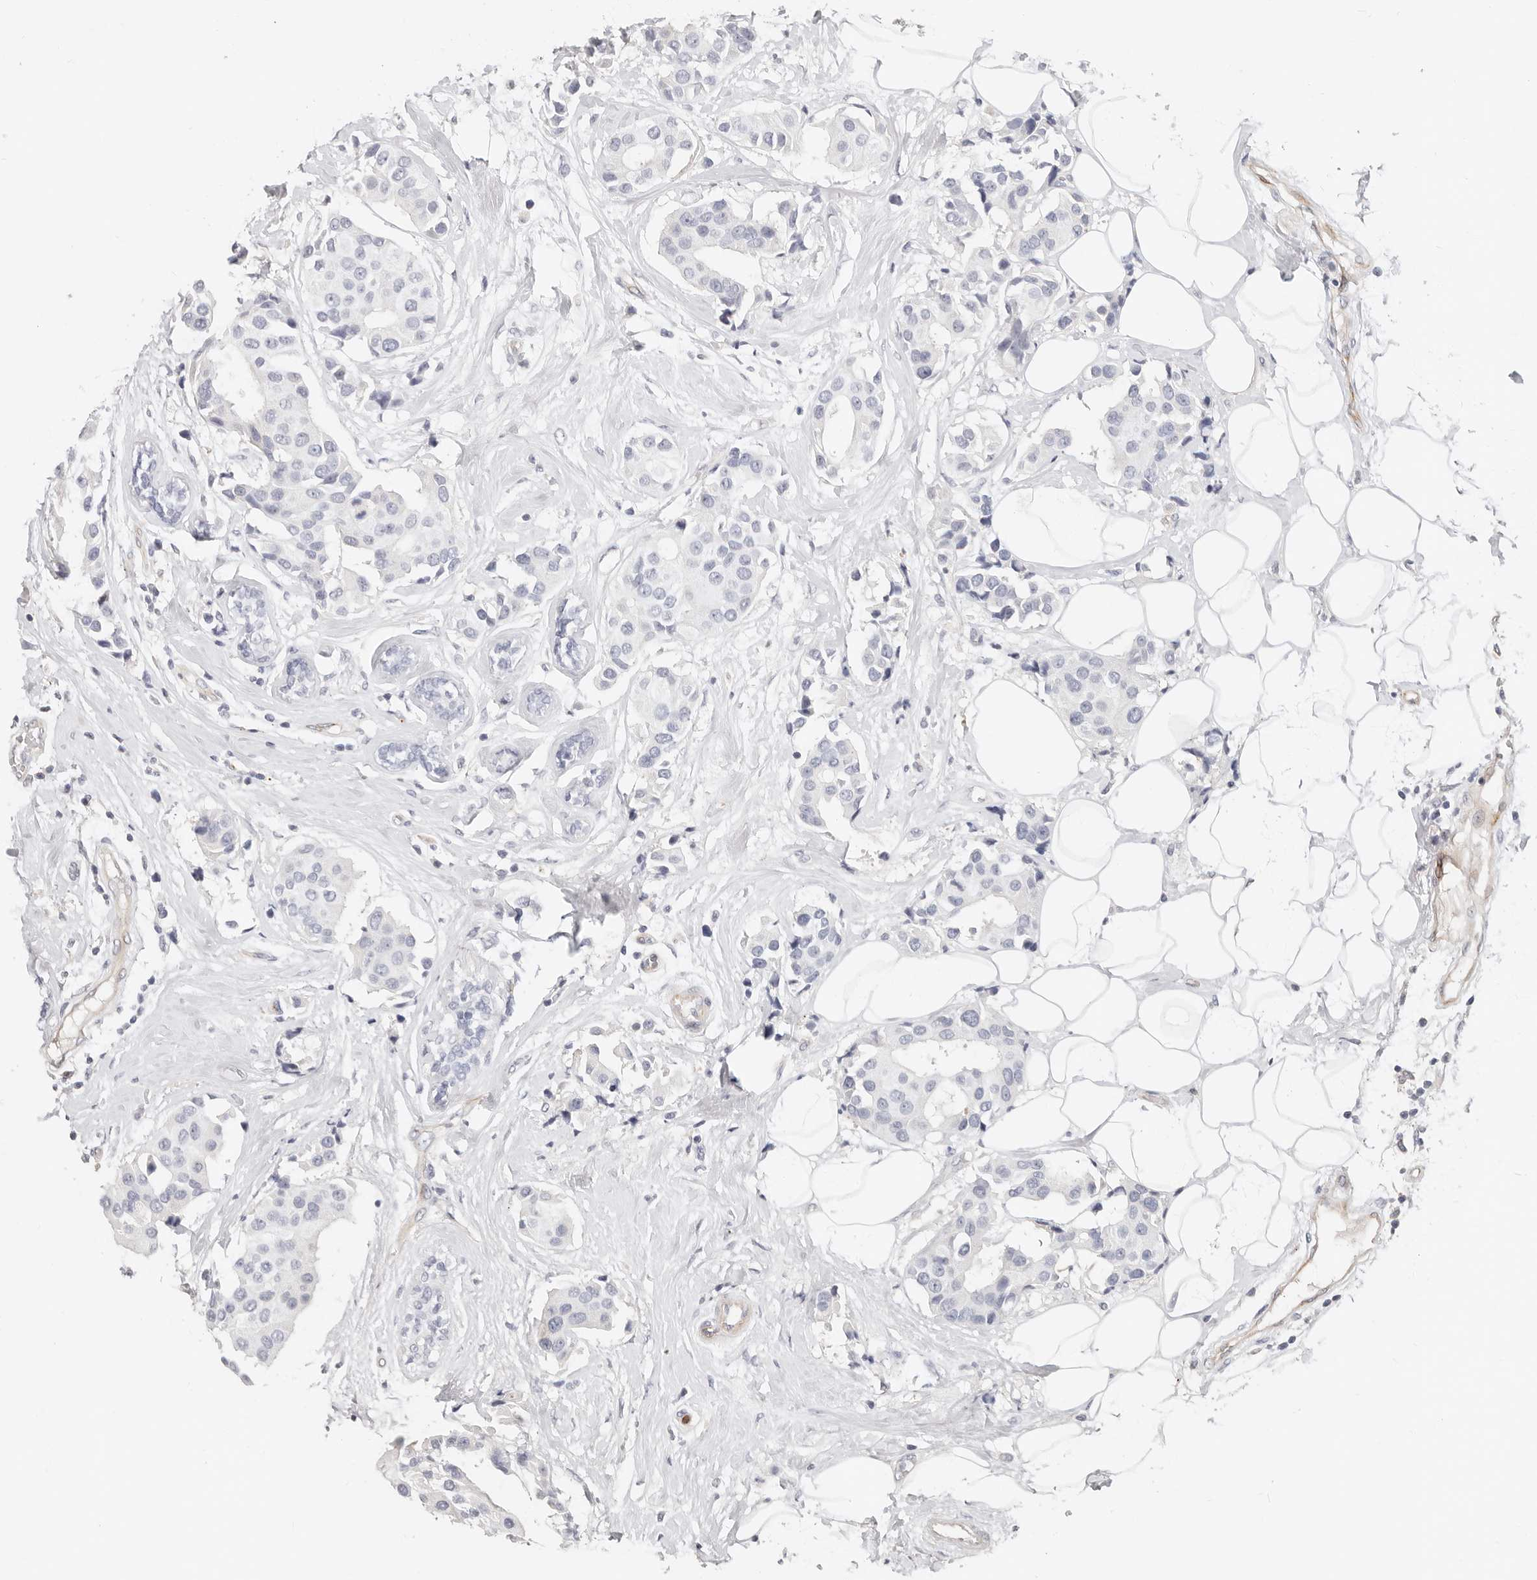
{"staining": {"intensity": "negative", "quantity": "none", "location": "none"}, "tissue": "breast cancer", "cell_type": "Tumor cells", "image_type": "cancer", "snomed": [{"axis": "morphology", "description": "Normal tissue, NOS"}, {"axis": "morphology", "description": "Duct carcinoma"}, {"axis": "topography", "description": "Breast"}], "caption": "Histopathology image shows no significant protein expression in tumor cells of breast cancer (infiltrating ductal carcinoma).", "gene": "ZRANB1", "patient": {"sex": "female", "age": 39}}